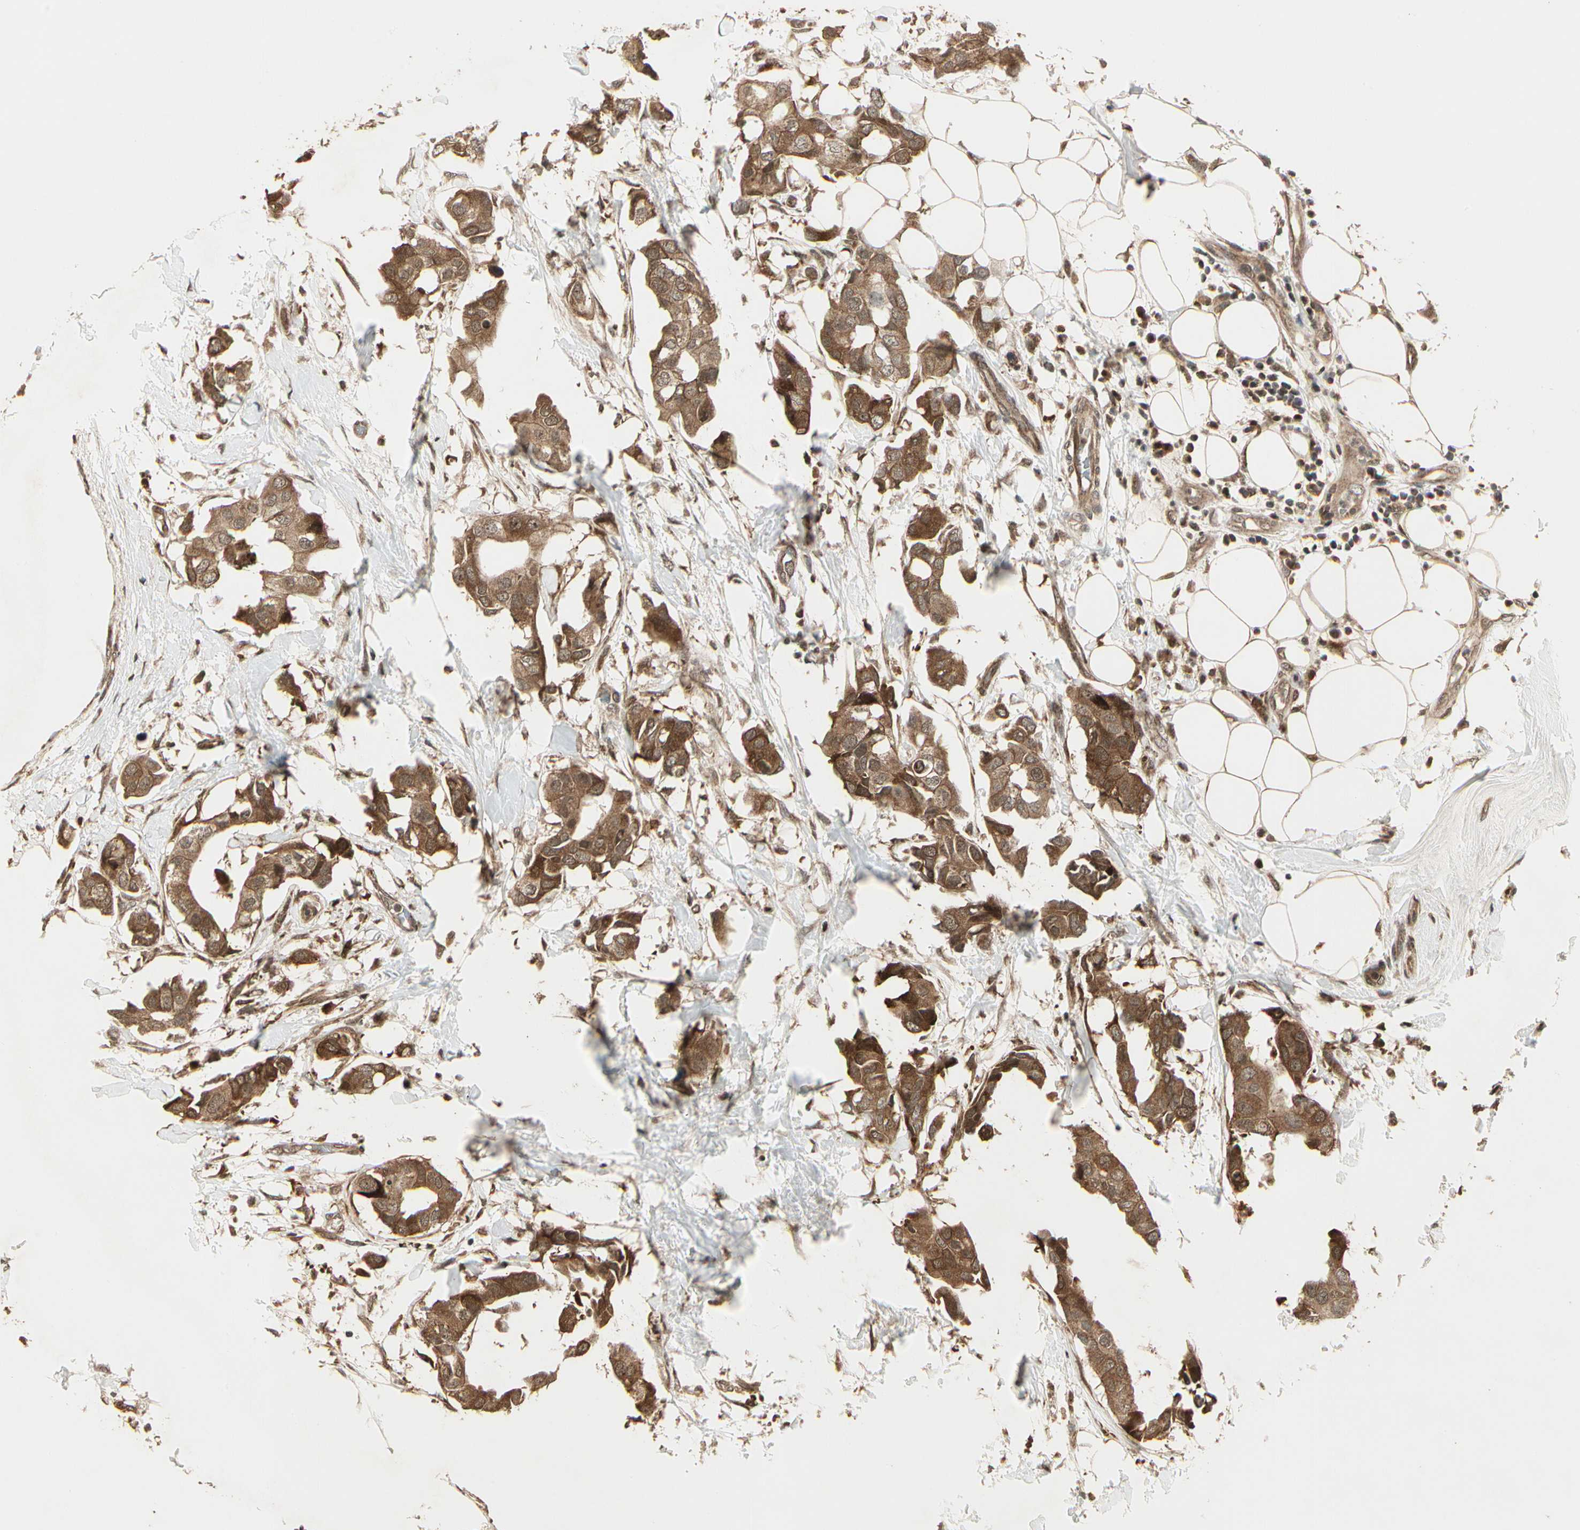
{"staining": {"intensity": "moderate", "quantity": ">75%", "location": "cytoplasmic/membranous"}, "tissue": "breast cancer", "cell_type": "Tumor cells", "image_type": "cancer", "snomed": [{"axis": "morphology", "description": "Duct carcinoma"}, {"axis": "topography", "description": "Breast"}], "caption": "IHC photomicrograph of human infiltrating ductal carcinoma (breast) stained for a protein (brown), which reveals medium levels of moderate cytoplasmic/membranous expression in approximately >75% of tumor cells.", "gene": "GLUL", "patient": {"sex": "female", "age": 40}}